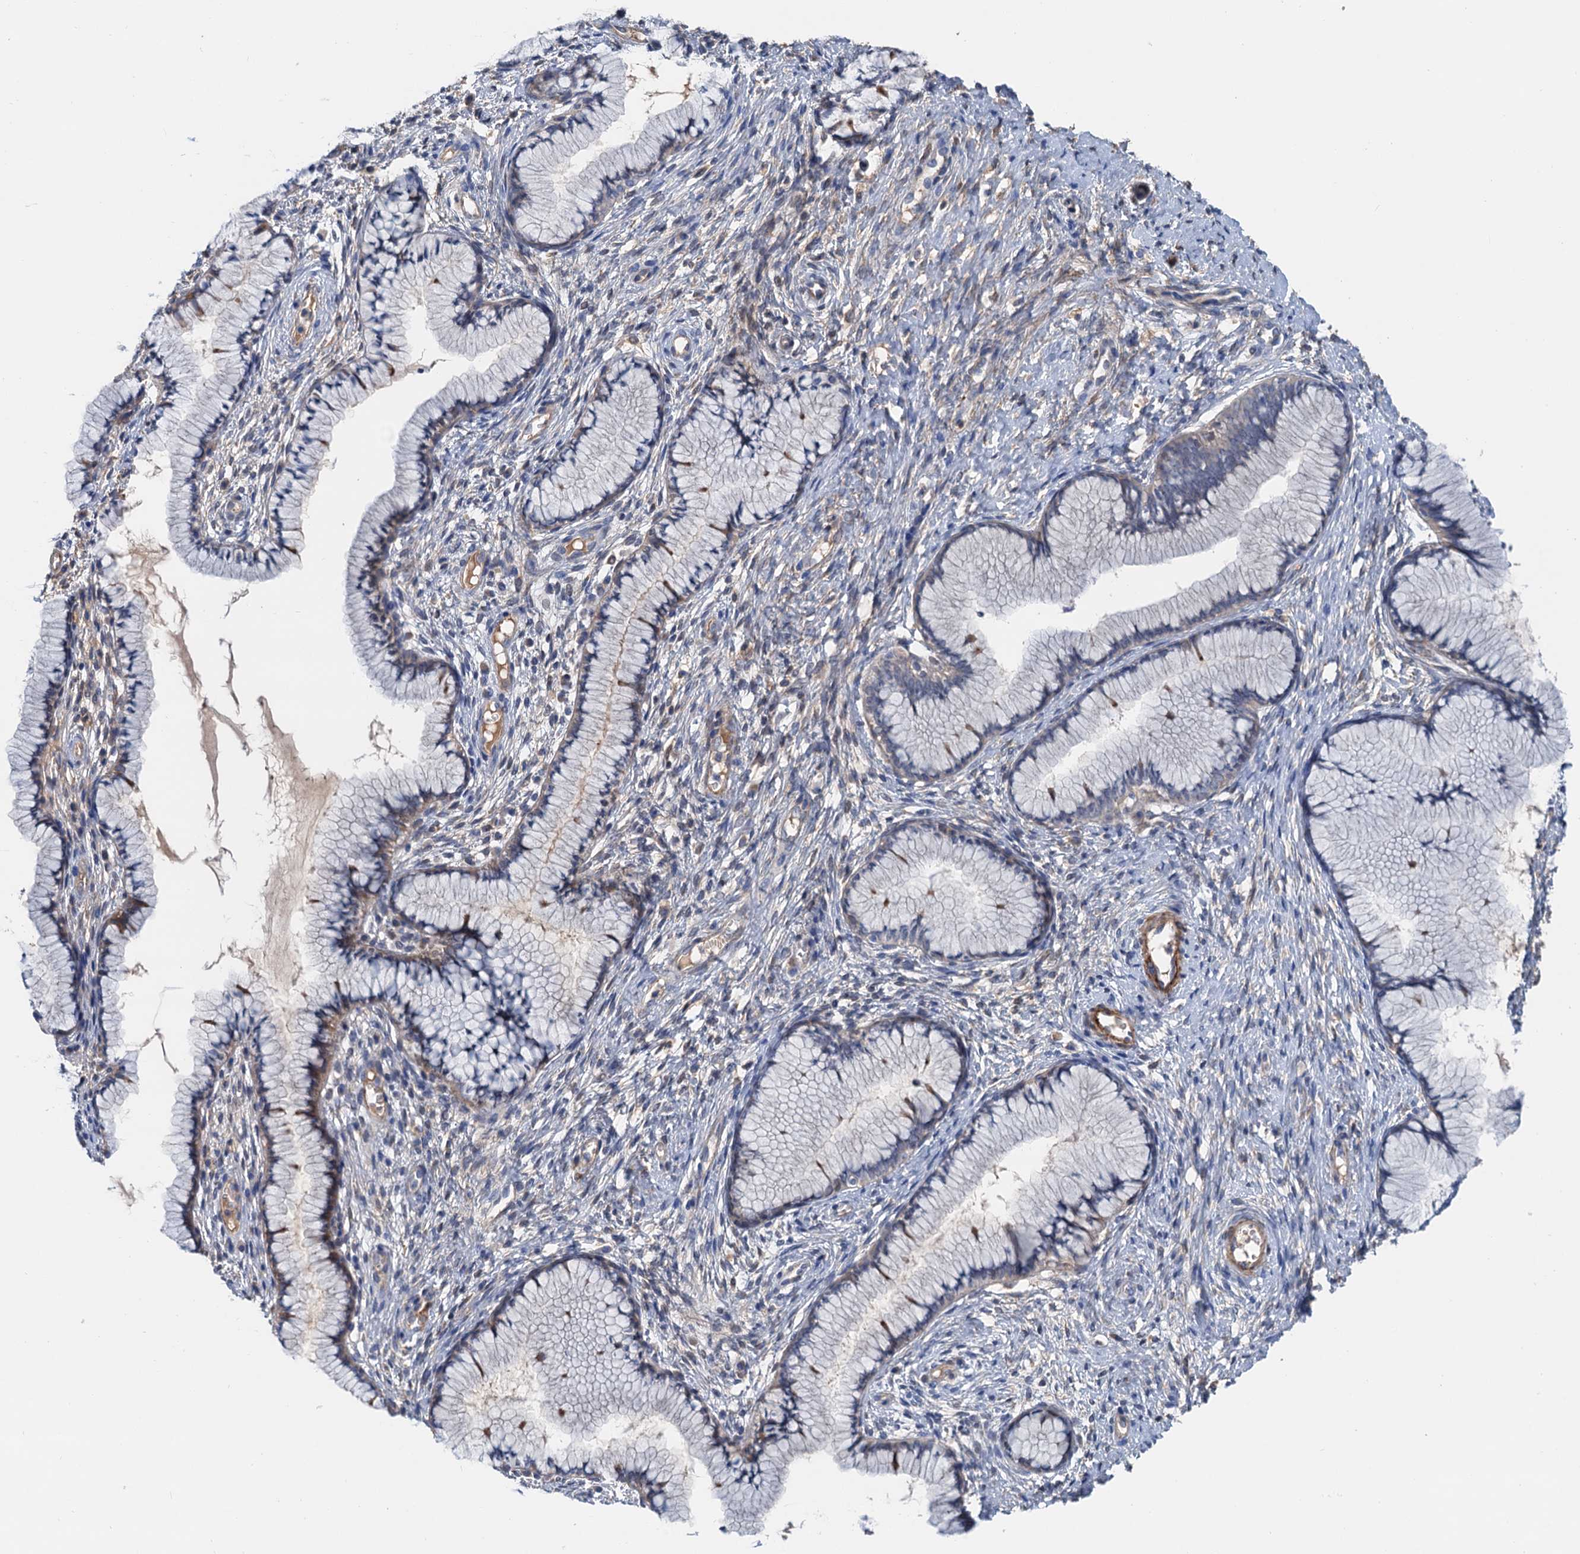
{"staining": {"intensity": "weak", "quantity": "<25%", "location": "cytoplasmic/membranous"}, "tissue": "cervix", "cell_type": "Glandular cells", "image_type": "normal", "snomed": [{"axis": "morphology", "description": "Normal tissue, NOS"}, {"axis": "topography", "description": "Cervix"}], "caption": "IHC image of normal cervix: cervix stained with DAB shows no significant protein positivity in glandular cells. The staining was performed using DAB to visualize the protein expression in brown, while the nuclei were stained in blue with hematoxylin (Magnification: 20x).", "gene": "CSTPP1", "patient": {"sex": "female", "age": 42}}